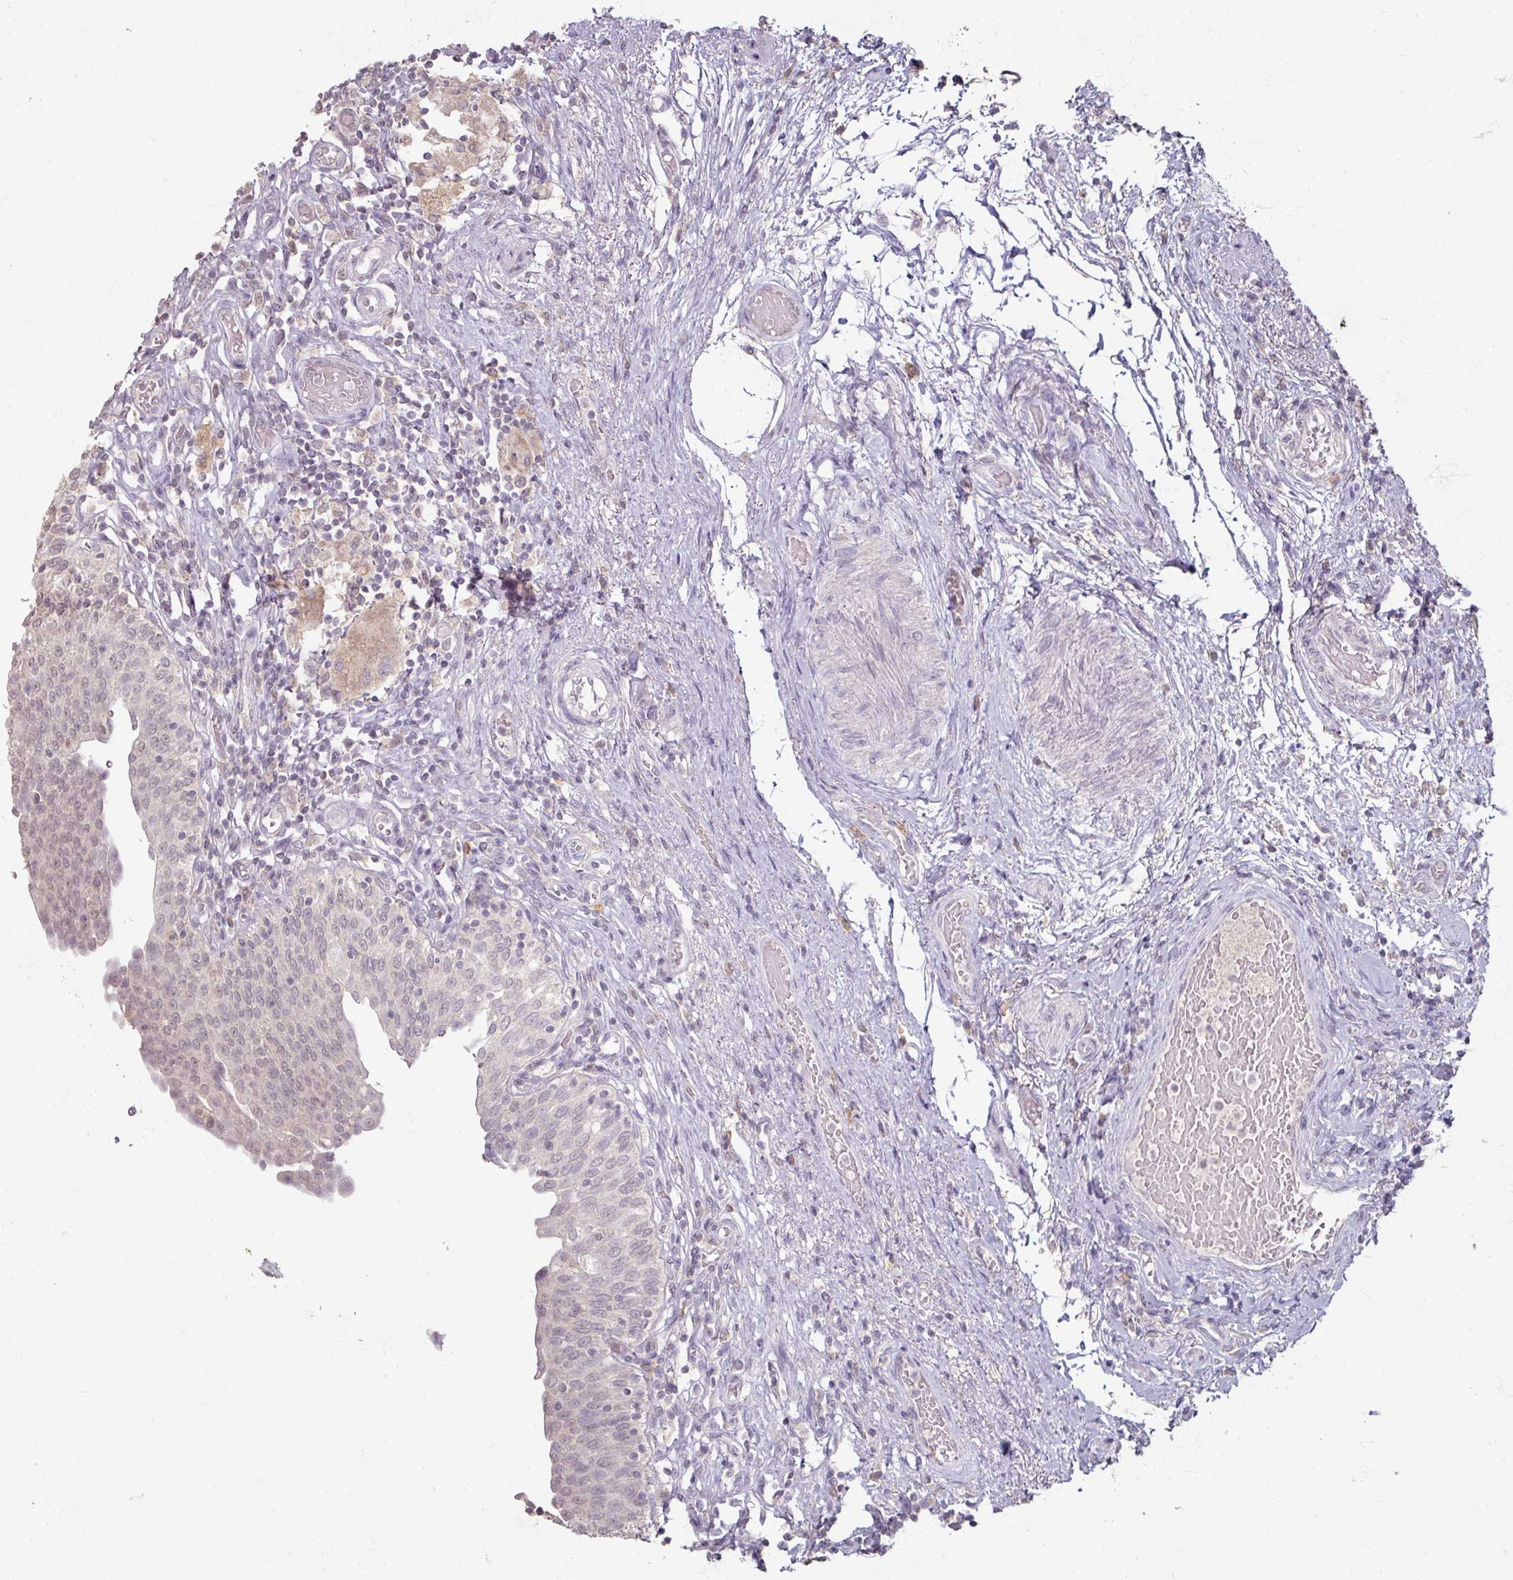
{"staining": {"intensity": "weak", "quantity": "<25%", "location": "nuclear"}, "tissue": "urinary bladder", "cell_type": "Urothelial cells", "image_type": "normal", "snomed": [{"axis": "morphology", "description": "Normal tissue, NOS"}, {"axis": "topography", "description": "Urinary bladder"}], "caption": "Immunohistochemistry (IHC) image of unremarkable urinary bladder: urinary bladder stained with DAB shows no significant protein positivity in urothelial cells. (Immunohistochemistry (IHC), brightfield microscopy, high magnification).", "gene": "SOX11", "patient": {"sex": "male", "age": 71}}